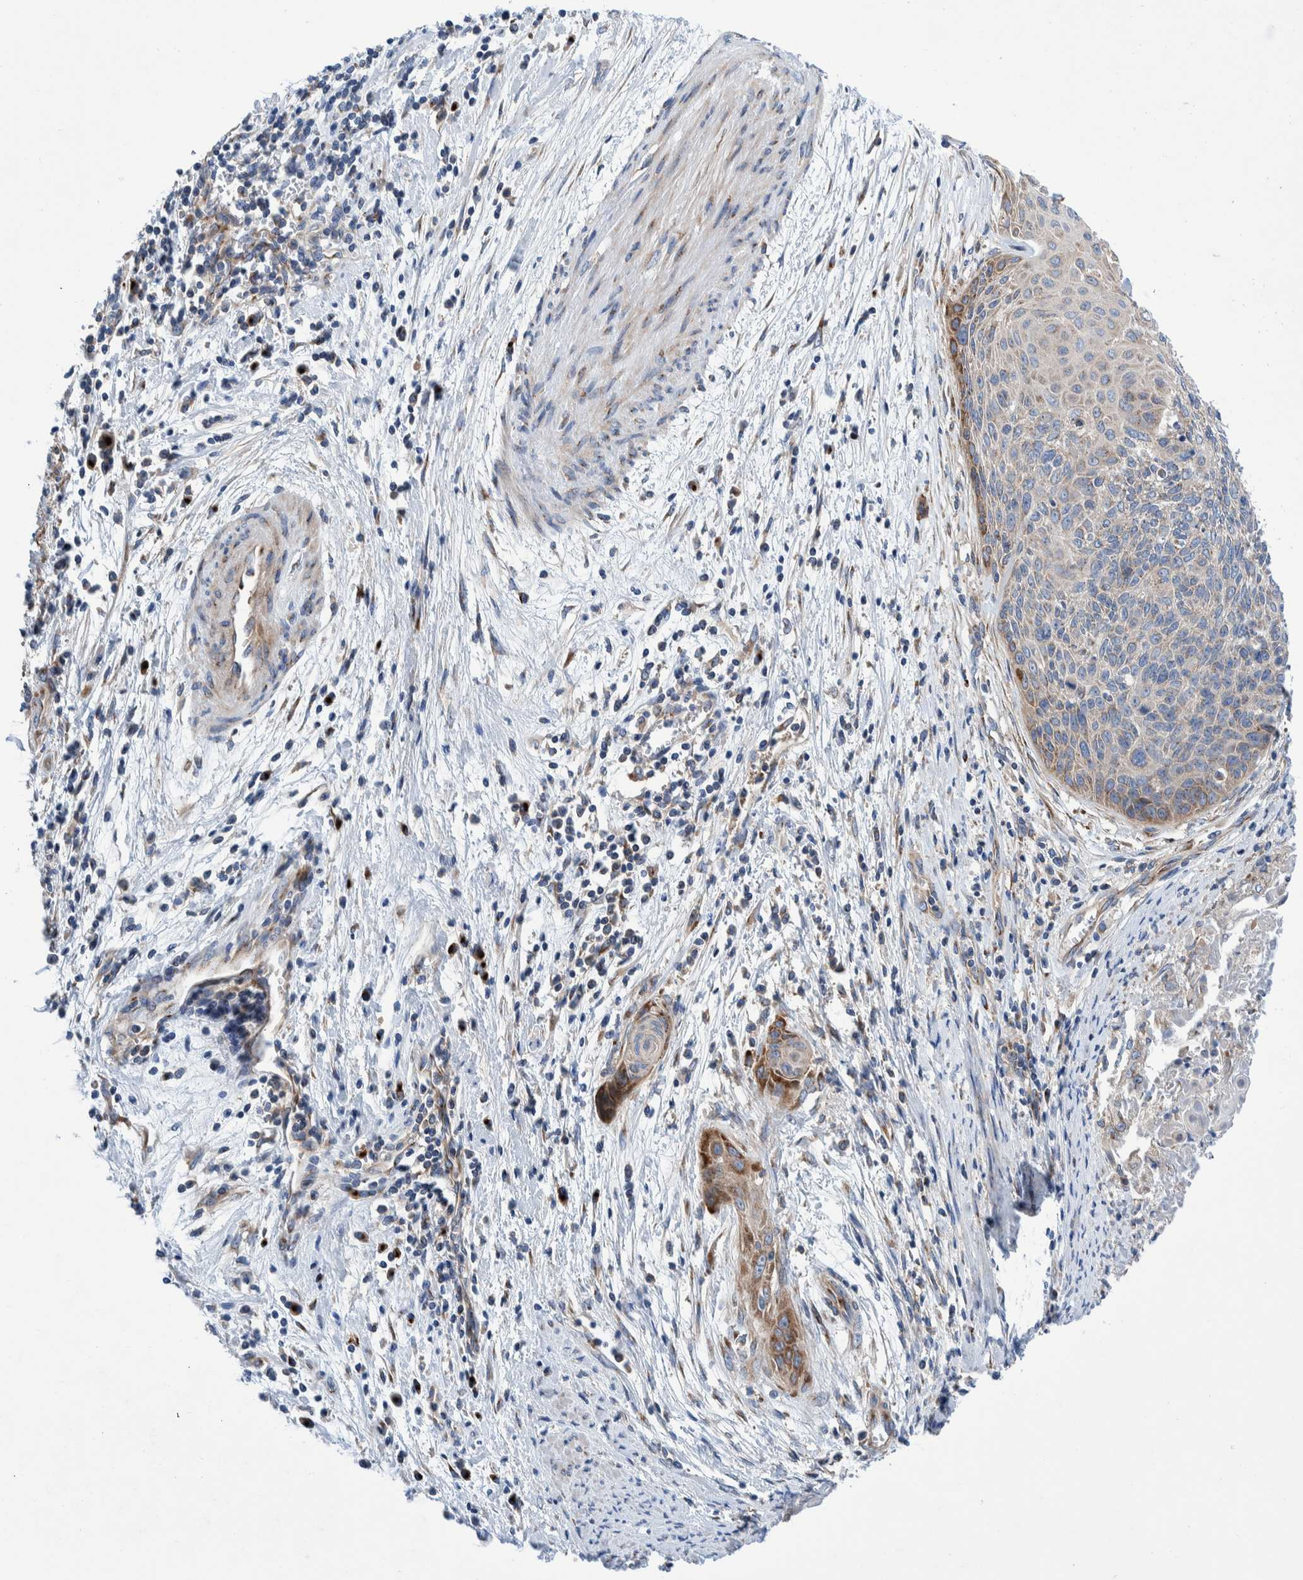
{"staining": {"intensity": "negative", "quantity": "none", "location": "none"}, "tissue": "cervical cancer", "cell_type": "Tumor cells", "image_type": "cancer", "snomed": [{"axis": "morphology", "description": "Squamous cell carcinoma, NOS"}, {"axis": "topography", "description": "Cervix"}], "caption": "The photomicrograph shows no staining of tumor cells in squamous cell carcinoma (cervical).", "gene": "TRIM58", "patient": {"sex": "female", "age": 55}}